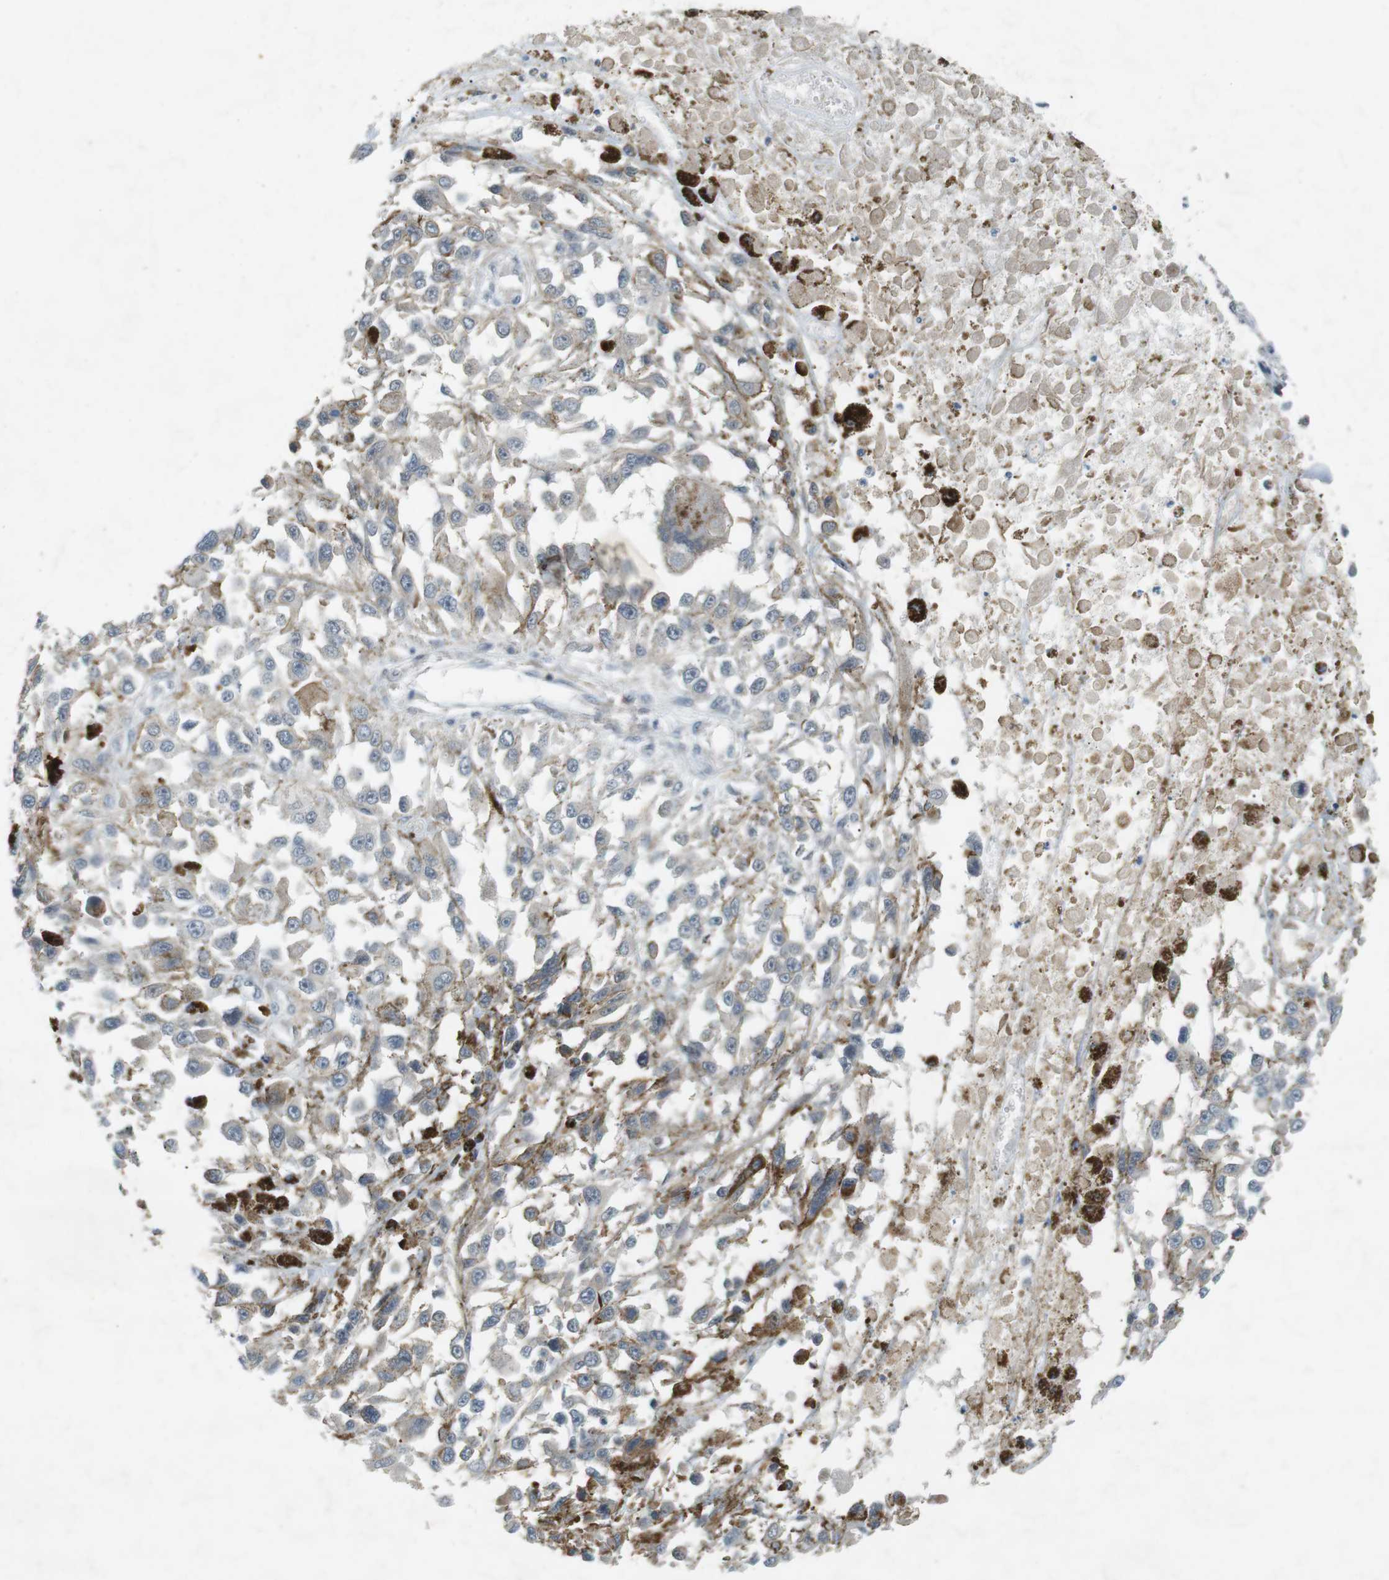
{"staining": {"intensity": "negative", "quantity": "none", "location": "none"}, "tissue": "melanoma", "cell_type": "Tumor cells", "image_type": "cancer", "snomed": [{"axis": "morphology", "description": "Malignant melanoma, Metastatic site"}, {"axis": "topography", "description": "Lymph node"}], "caption": "Melanoma stained for a protein using immunohistochemistry (IHC) shows no staining tumor cells.", "gene": "RTN3", "patient": {"sex": "male", "age": 59}}